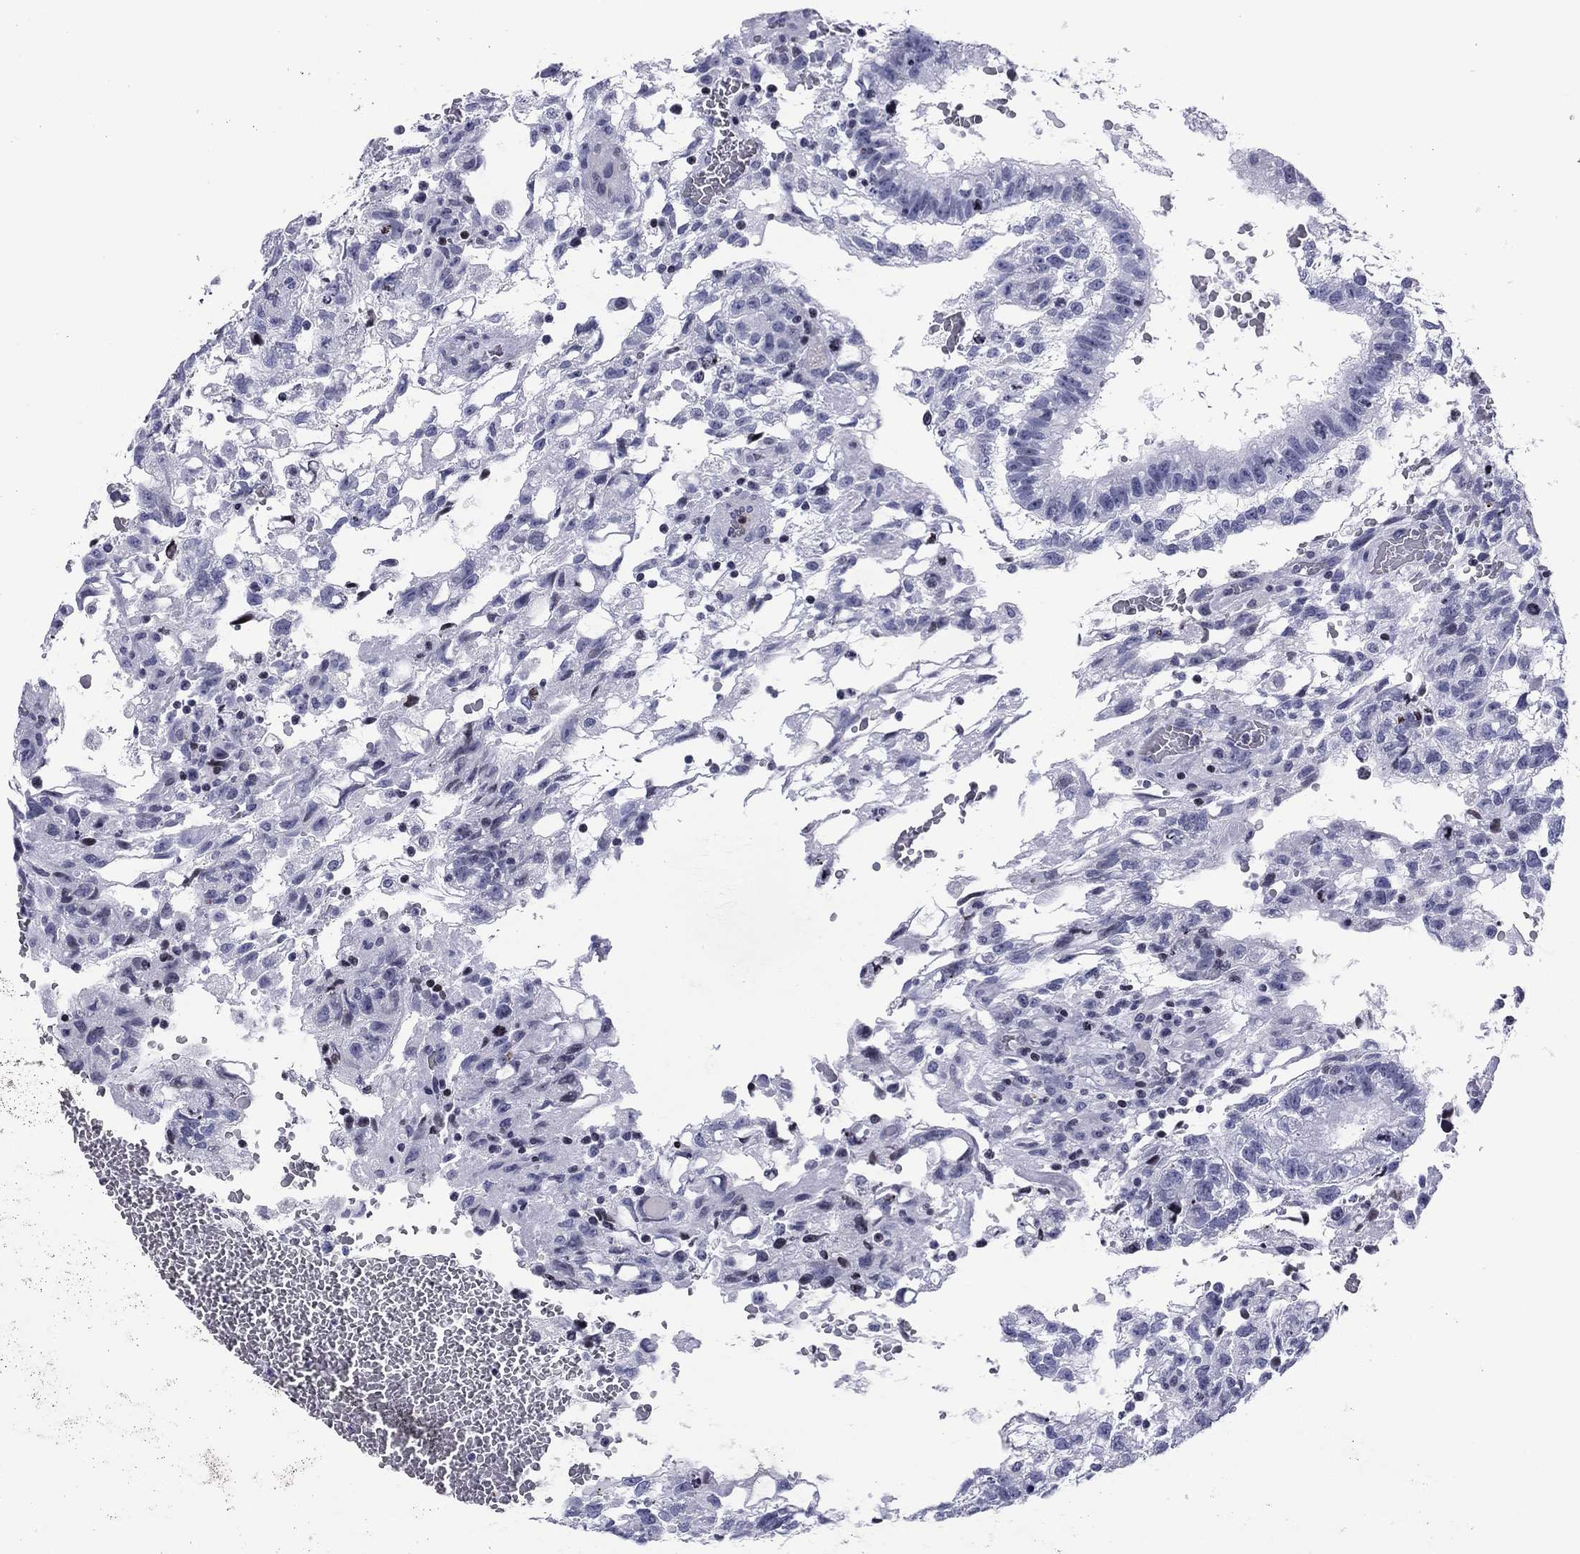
{"staining": {"intensity": "negative", "quantity": "none", "location": "none"}, "tissue": "testis cancer", "cell_type": "Tumor cells", "image_type": "cancer", "snomed": [{"axis": "morphology", "description": "Carcinoma, Embryonal, NOS"}, {"axis": "topography", "description": "Testis"}], "caption": "This histopathology image is of testis cancer (embryonal carcinoma) stained with immunohistochemistry (IHC) to label a protein in brown with the nuclei are counter-stained blue. There is no expression in tumor cells.", "gene": "CCDC144A", "patient": {"sex": "male", "age": 32}}